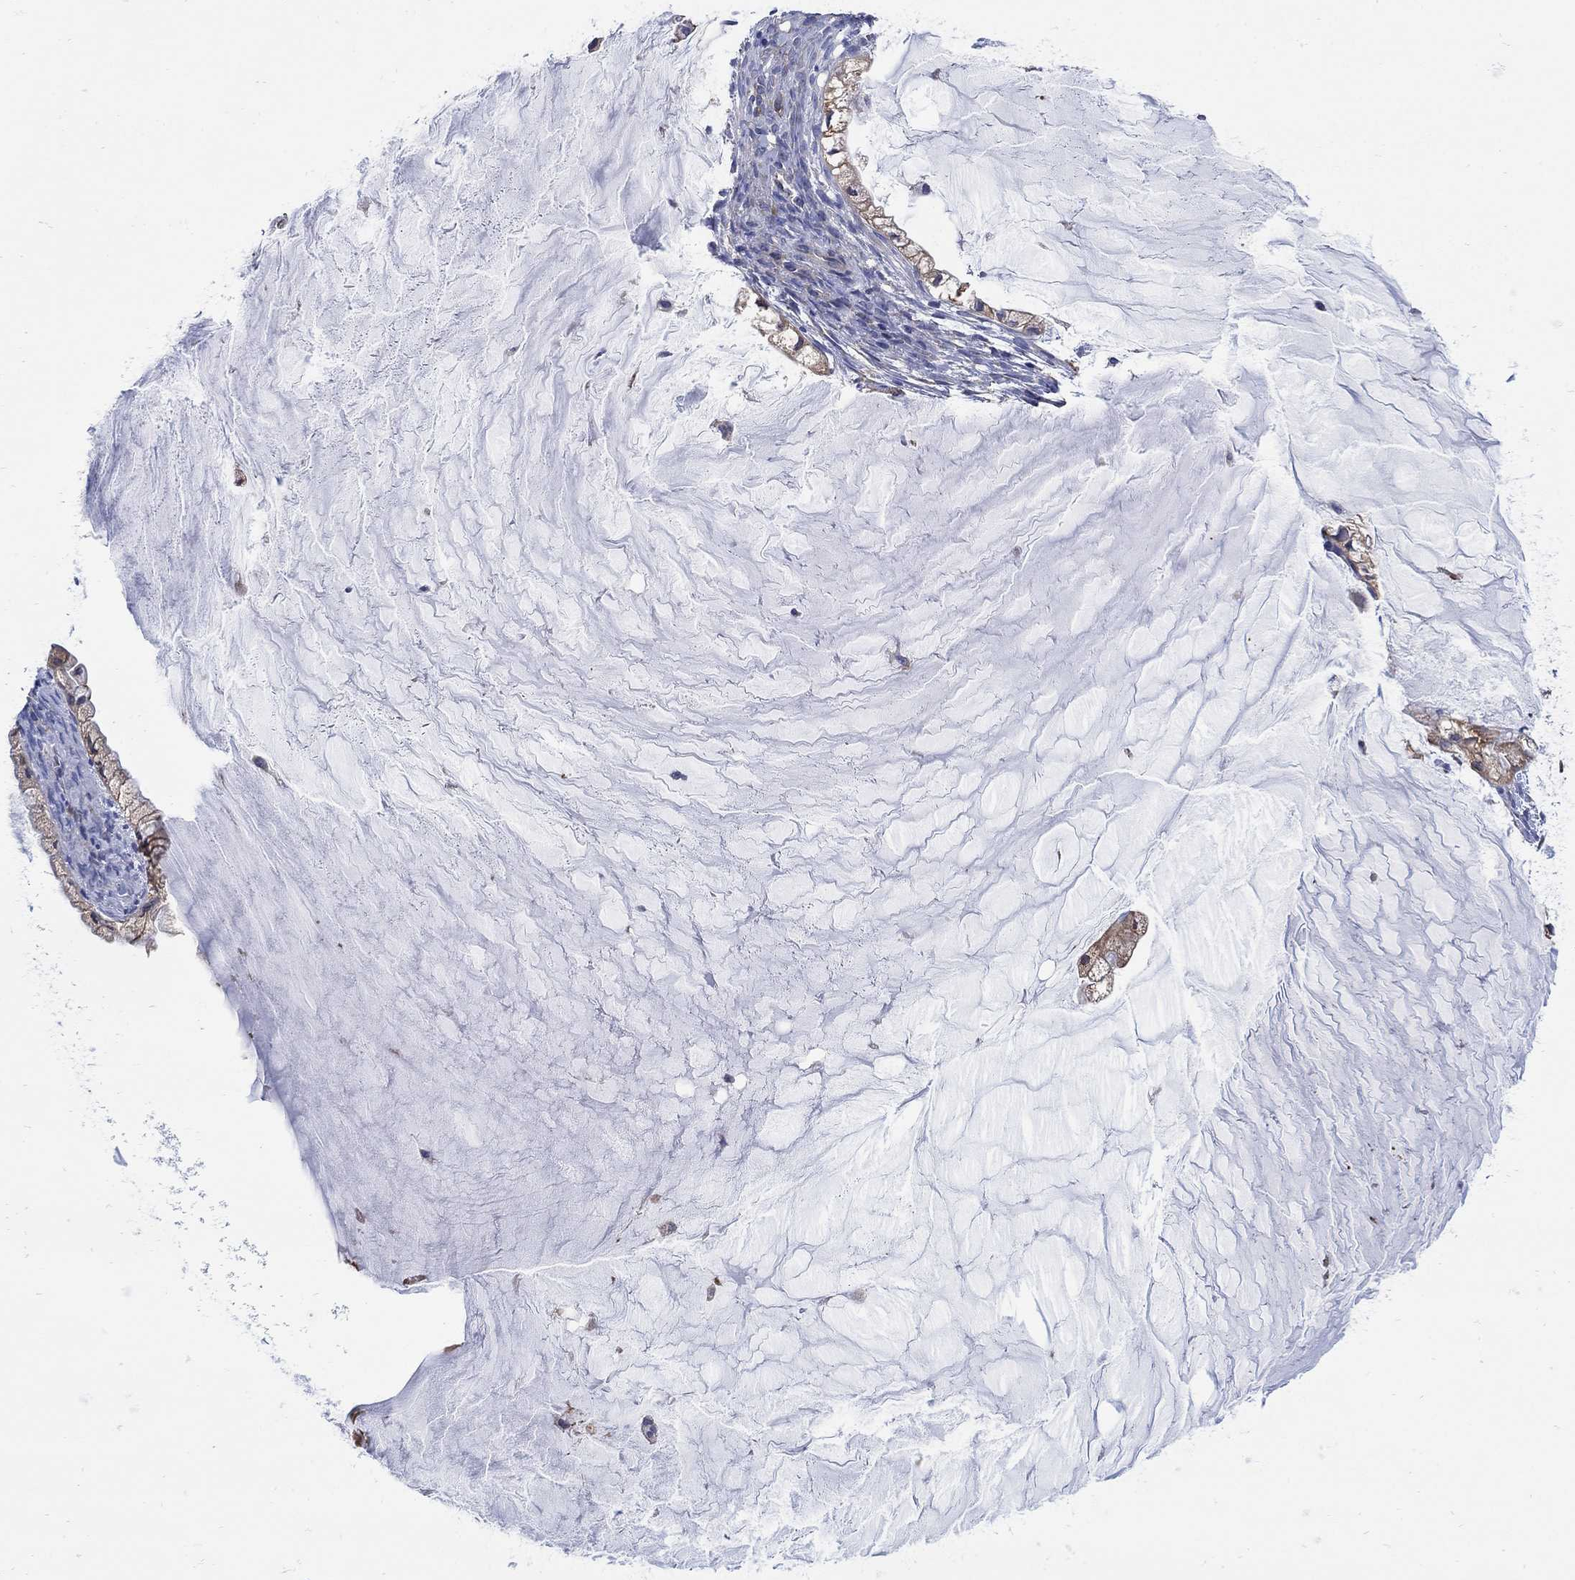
{"staining": {"intensity": "moderate", "quantity": ">75%", "location": "cytoplasmic/membranous"}, "tissue": "ovarian cancer", "cell_type": "Tumor cells", "image_type": "cancer", "snomed": [{"axis": "morphology", "description": "Cystadenocarcinoma, mucinous, NOS"}, {"axis": "topography", "description": "Ovary"}], "caption": "Immunohistochemistry (IHC) (DAB) staining of human ovarian cancer (mucinous cystadenocarcinoma) shows moderate cytoplasmic/membranous protein positivity in about >75% of tumor cells.", "gene": "TEKT3", "patient": {"sex": "female", "age": 57}}